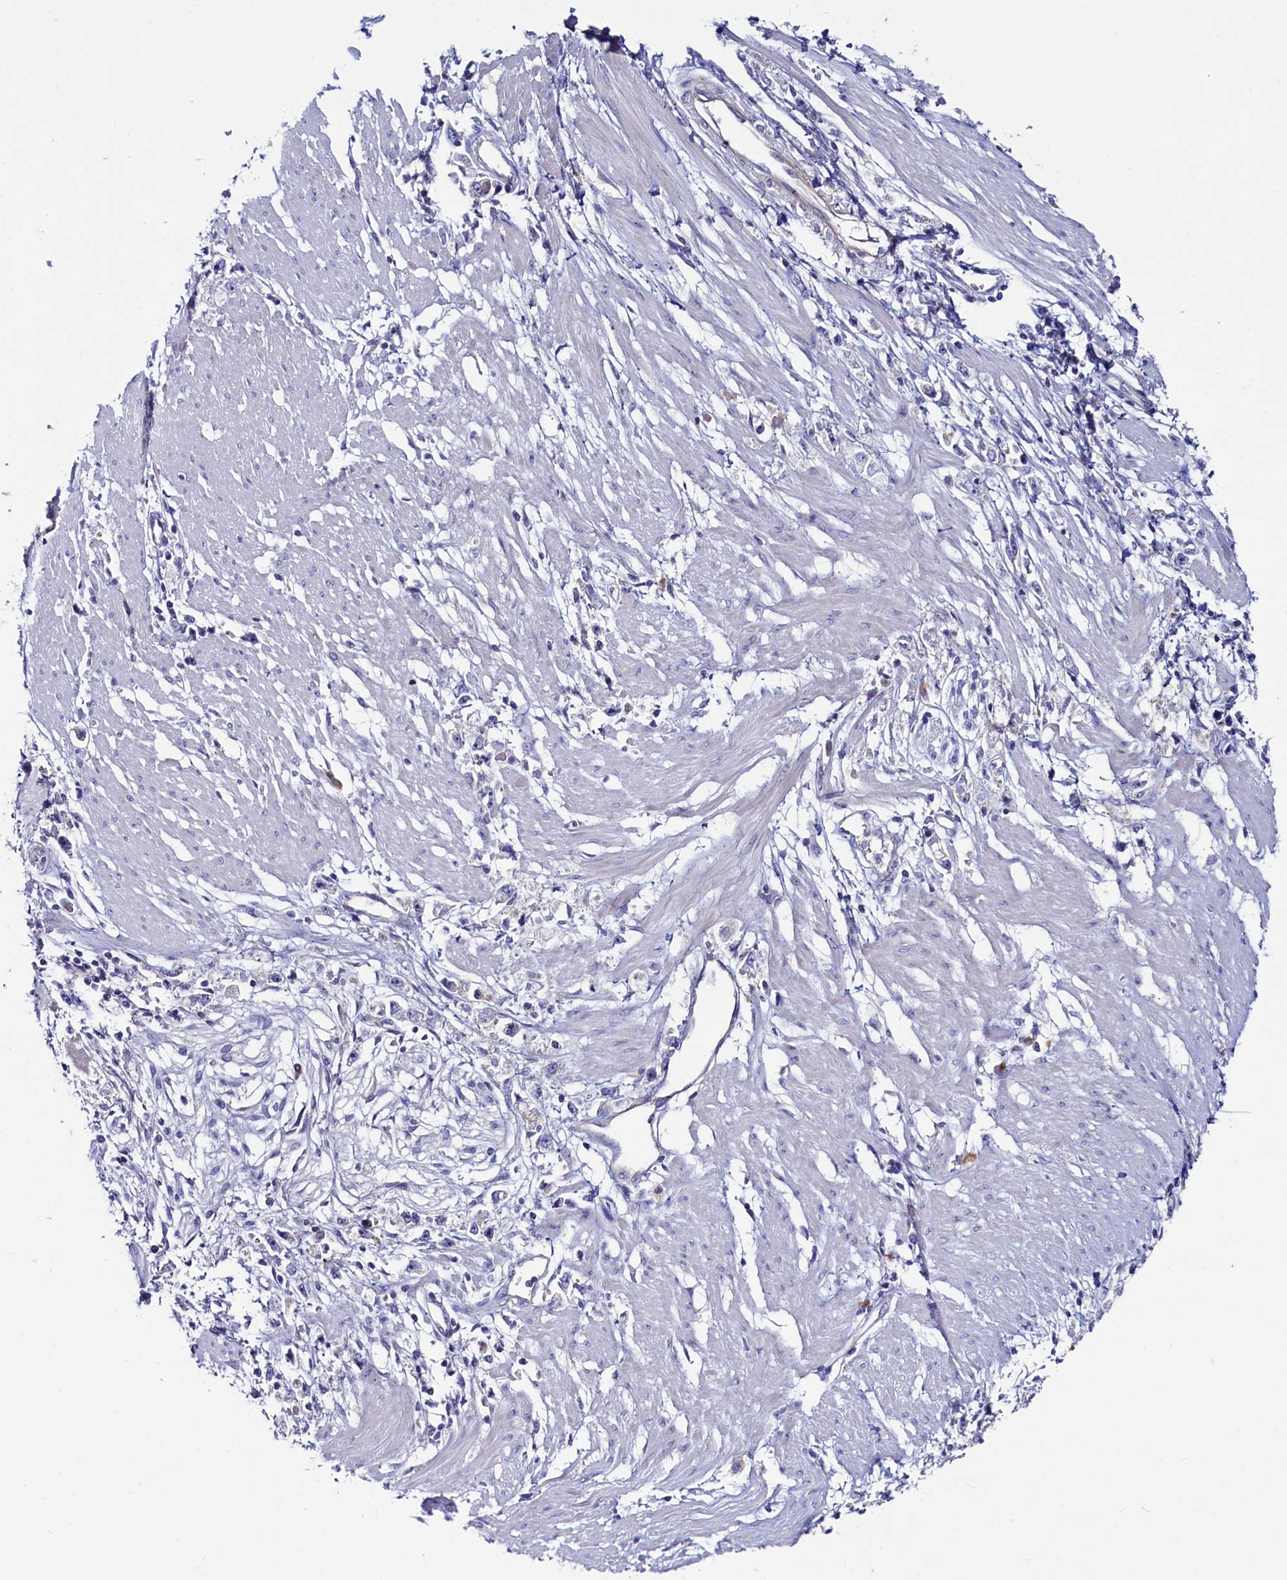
{"staining": {"intensity": "negative", "quantity": "none", "location": "none"}, "tissue": "stomach cancer", "cell_type": "Tumor cells", "image_type": "cancer", "snomed": [{"axis": "morphology", "description": "Adenocarcinoma, NOS"}, {"axis": "topography", "description": "Stomach"}], "caption": "Tumor cells show no significant positivity in stomach cancer.", "gene": "ASTE1", "patient": {"sex": "female", "age": 59}}